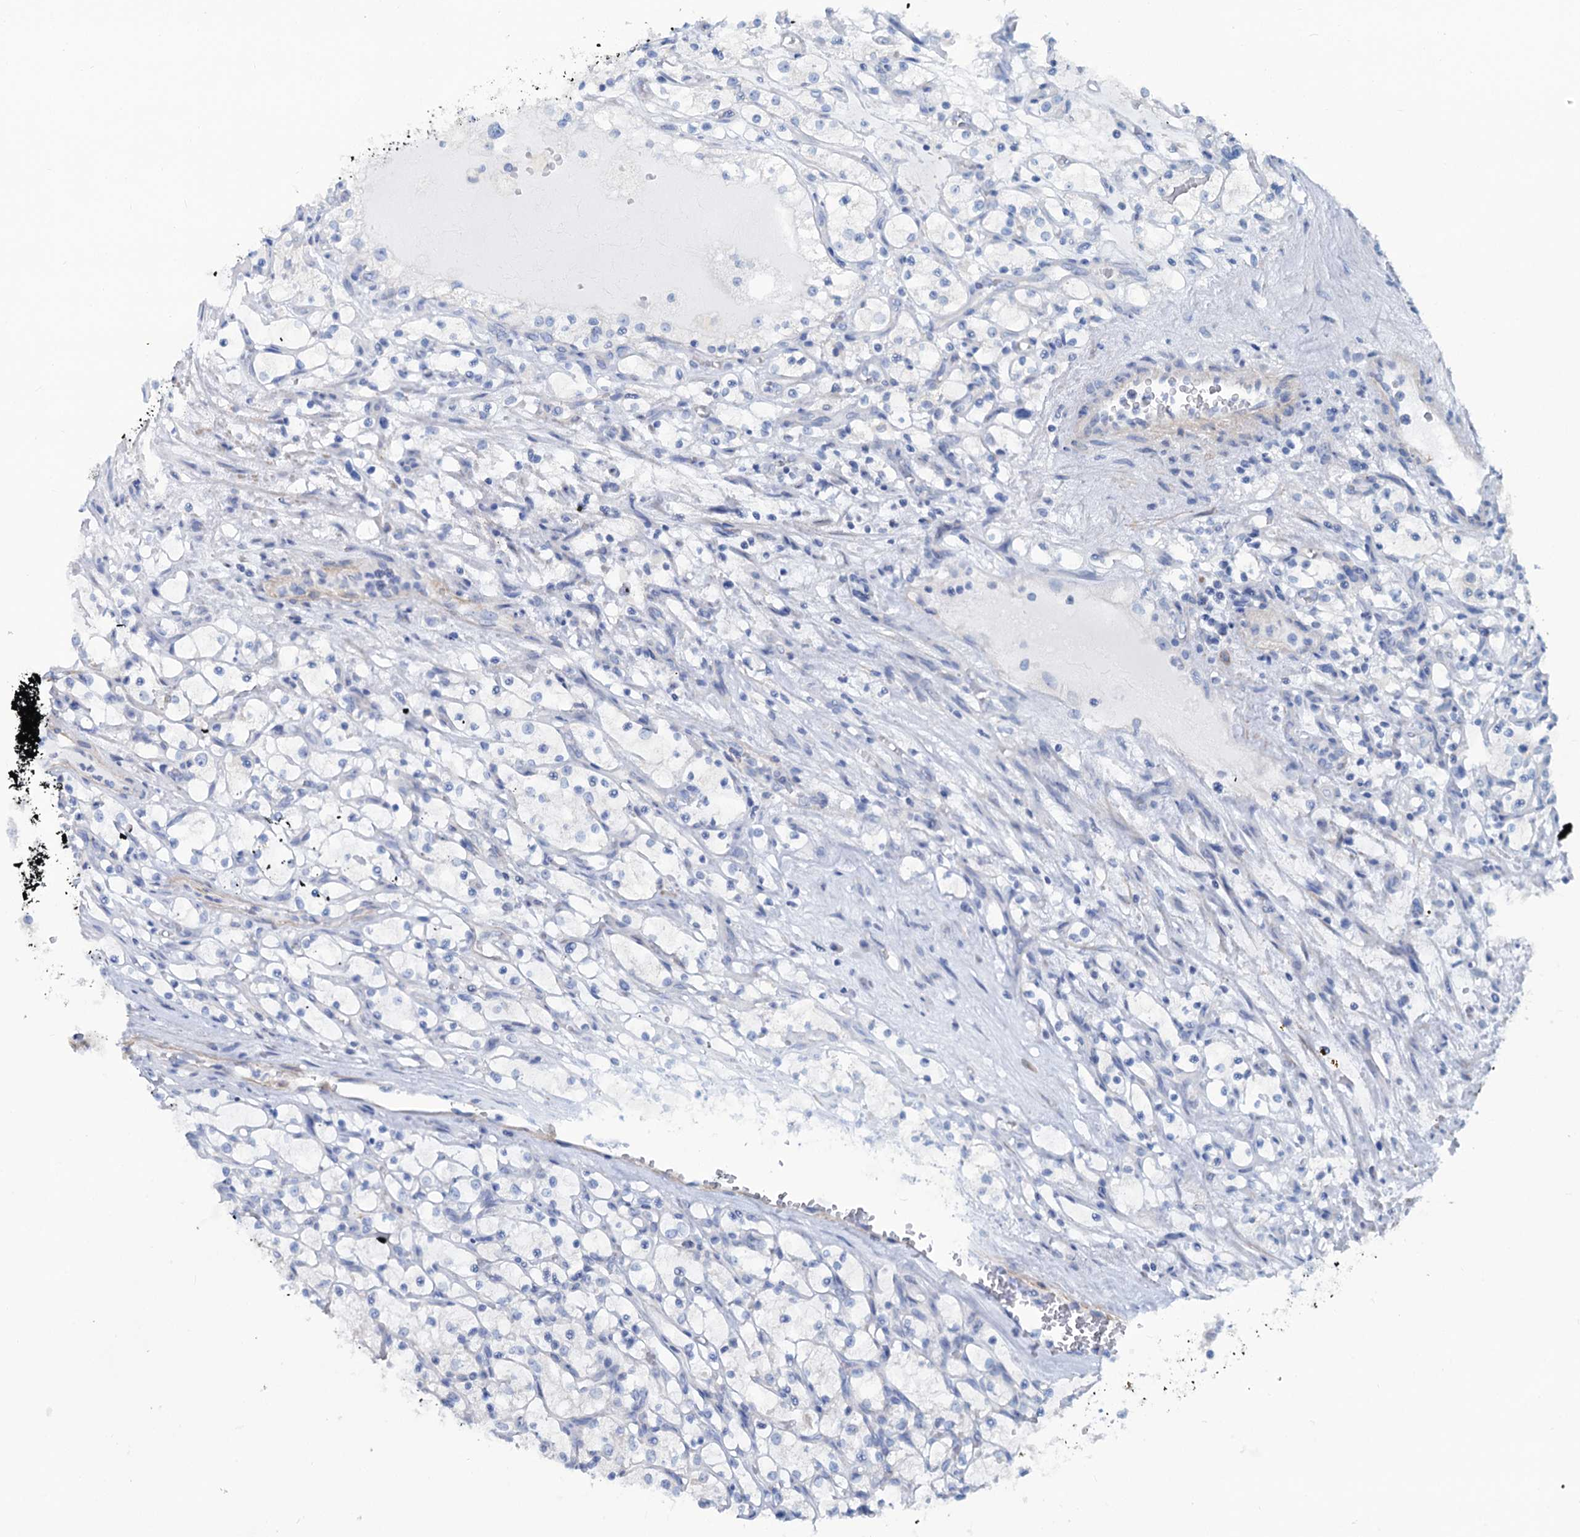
{"staining": {"intensity": "negative", "quantity": "none", "location": "none"}, "tissue": "renal cancer", "cell_type": "Tumor cells", "image_type": "cancer", "snomed": [{"axis": "morphology", "description": "Adenocarcinoma, NOS"}, {"axis": "topography", "description": "Kidney"}], "caption": "An immunohistochemistry (IHC) histopathology image of adenocarcinoma (renal) is shown. There is no staining in tumor cells of adenocarcinoma (renal). The staining is performed using DAB (3,3'-diaminobenzidine) brown chromogen with nuclei counter-stained in using hematoxylin.", "gene": "SLC1A3", "patient": {"sex": "female", "age": 69}}